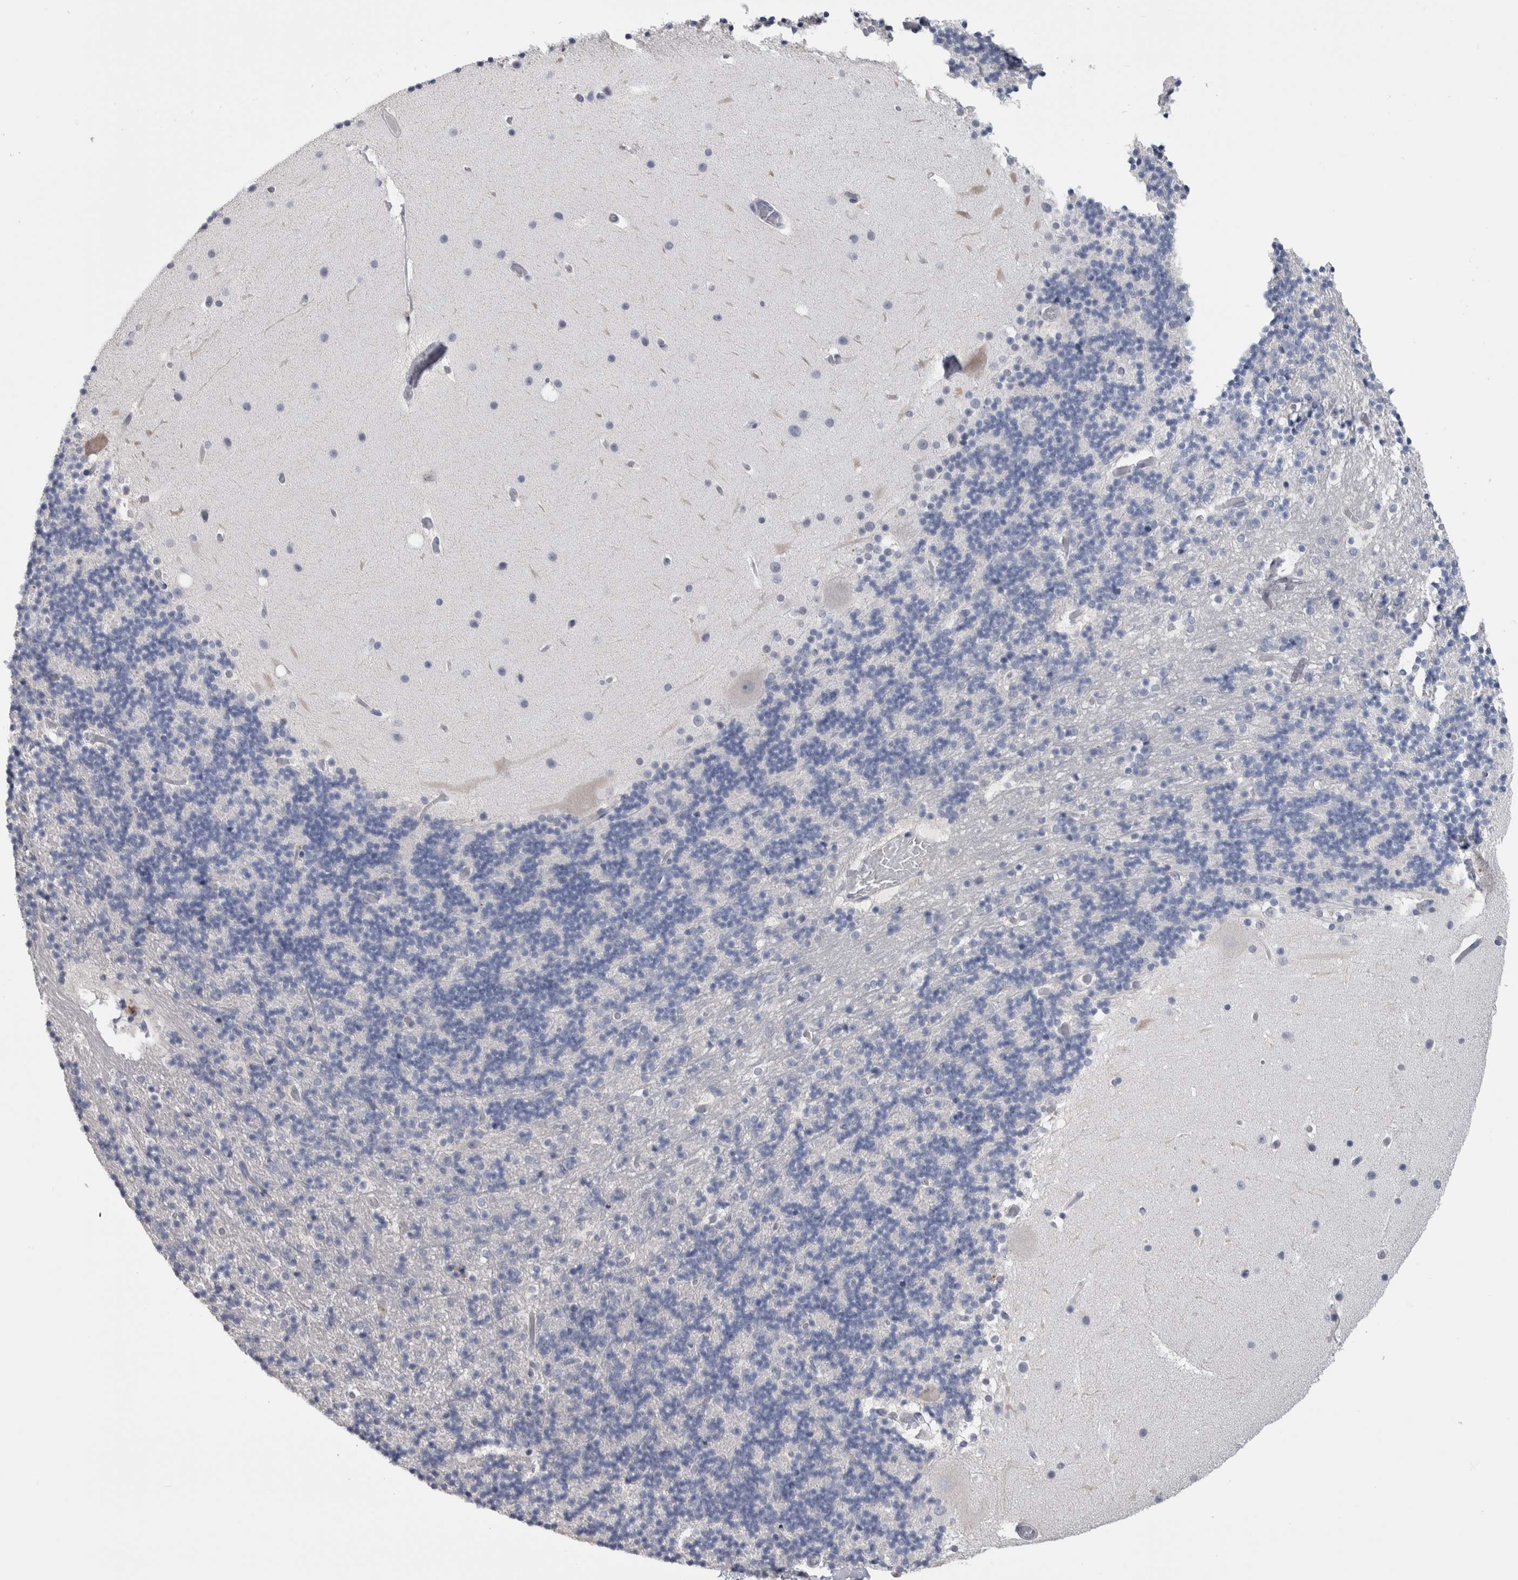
{"staining": {"intensity": "negative", "quantity": "none", "location": "none"}, "tissue": "cerebellum", "cell_type": "Cells in granular layer", "image_type": "normal", "snomed": [{"axis": "morphology", "description": "Normal tissue, NOS"}, {"axis": "topography", "description": "Cerebellum"}], "caption": "Histopathology image shows no protein staining in cells in granular layer of unremarkable cerebellum. The staining is performed using DAB brown chromogen with nuclei counter-stained in using hematoxylin.", "gene": "IL33", "patient": {"sex": "male", "age": 57}}